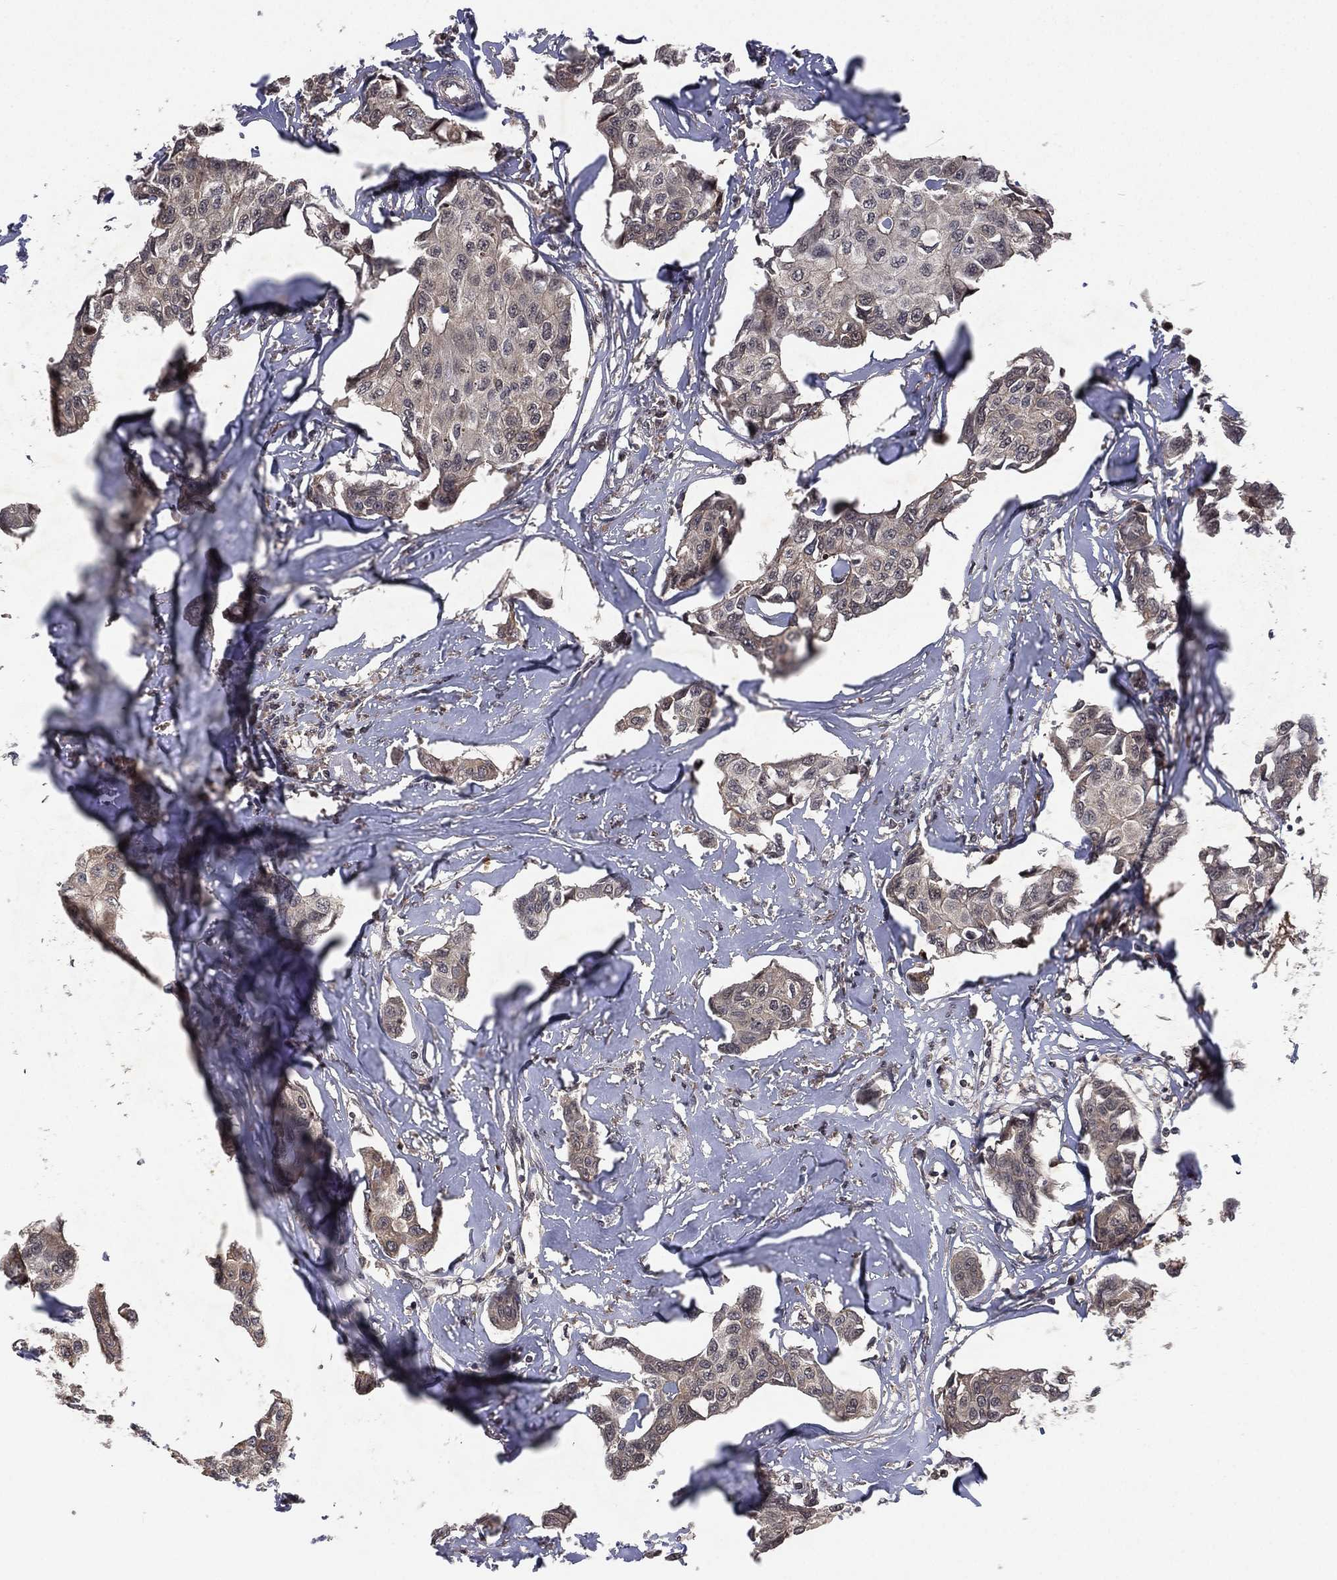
{"staining": {"intensity": "negative", "quantity": "none", "location": "none"}, "tissue": "breast cancer", "cell_type": "Tumor cells", "image_type": "cancer", "snomed": [{"axis": "morphology", "description": "Duct carcinoma"}, {"axis": "topography", "description": "Breast"}], "caption": "The photomicrograph demonstrates no staining of tumor cells in intraductal carcinoma (breast). (DAB (3,3'-diaminobenzidine) immunohistochemistry with hematoxylin counter stain).", "gene": "ATG4B", "patient": {"sex": "female", "age": 80}}